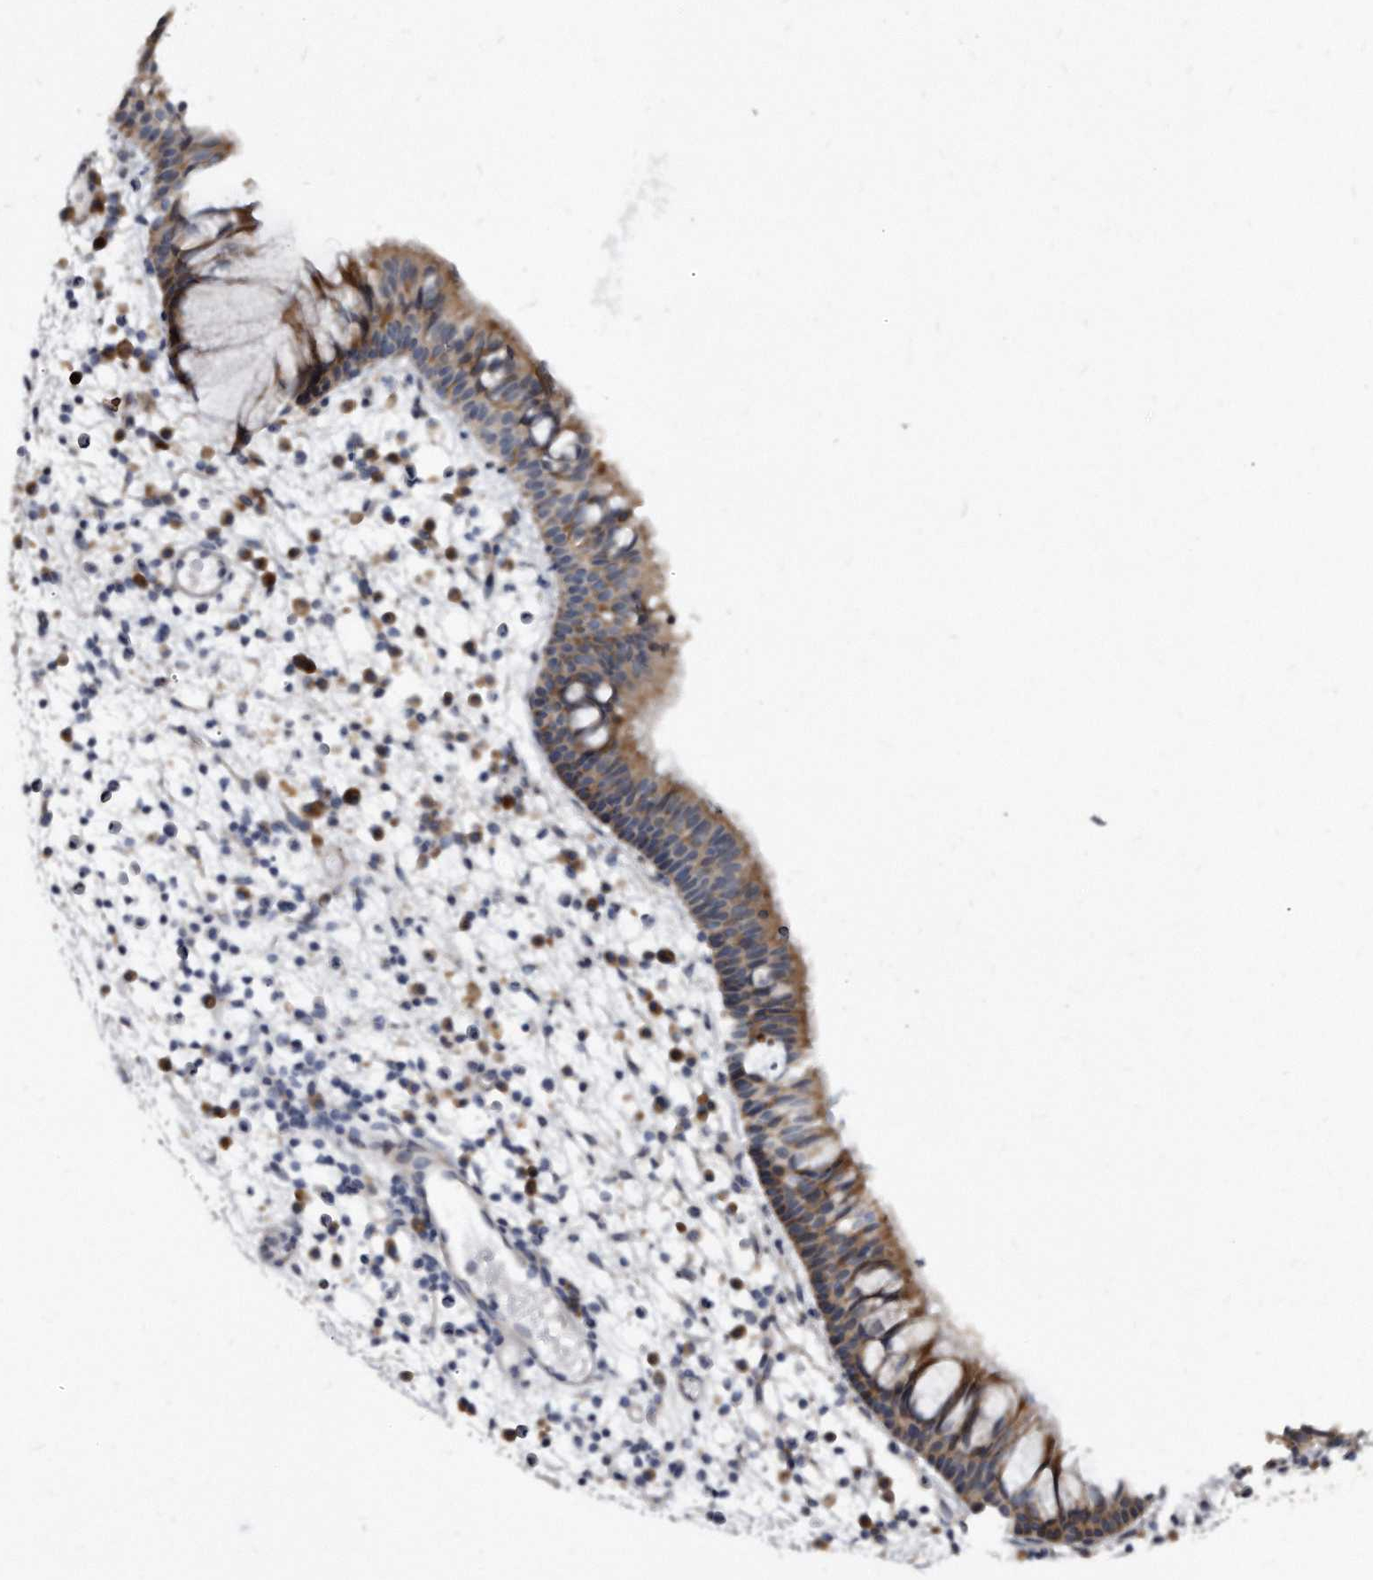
{"staining": {"intensity": "strong", "quantity": "25%-75%", "location": "cytoplasmic/membranous"}, "tissue": "nasopharynx", "cell_type": "Respiratory epithelial cells", "image_type": "normal", "snomed": [{"axis": "morphology", "description": "Normal tissue, NOS"}, {"axis": "morphology", "description": "Inflammation, NOS"}, {"axis": "morphology", "description": "Malignant melanoma, Metastatic site"}, {"axis": "topography", "description": "Nasopharynx"}], "caption": "Immunohistochemistry (DAB) staining of unremarkable nasopharynx exhibits strong cytoplasmic/membranous protein expression in approximately 25%-75% of respiratory epithelial cells.", "gene": "KLHDC3", "patient": {"sex": "male", "age": 70}}